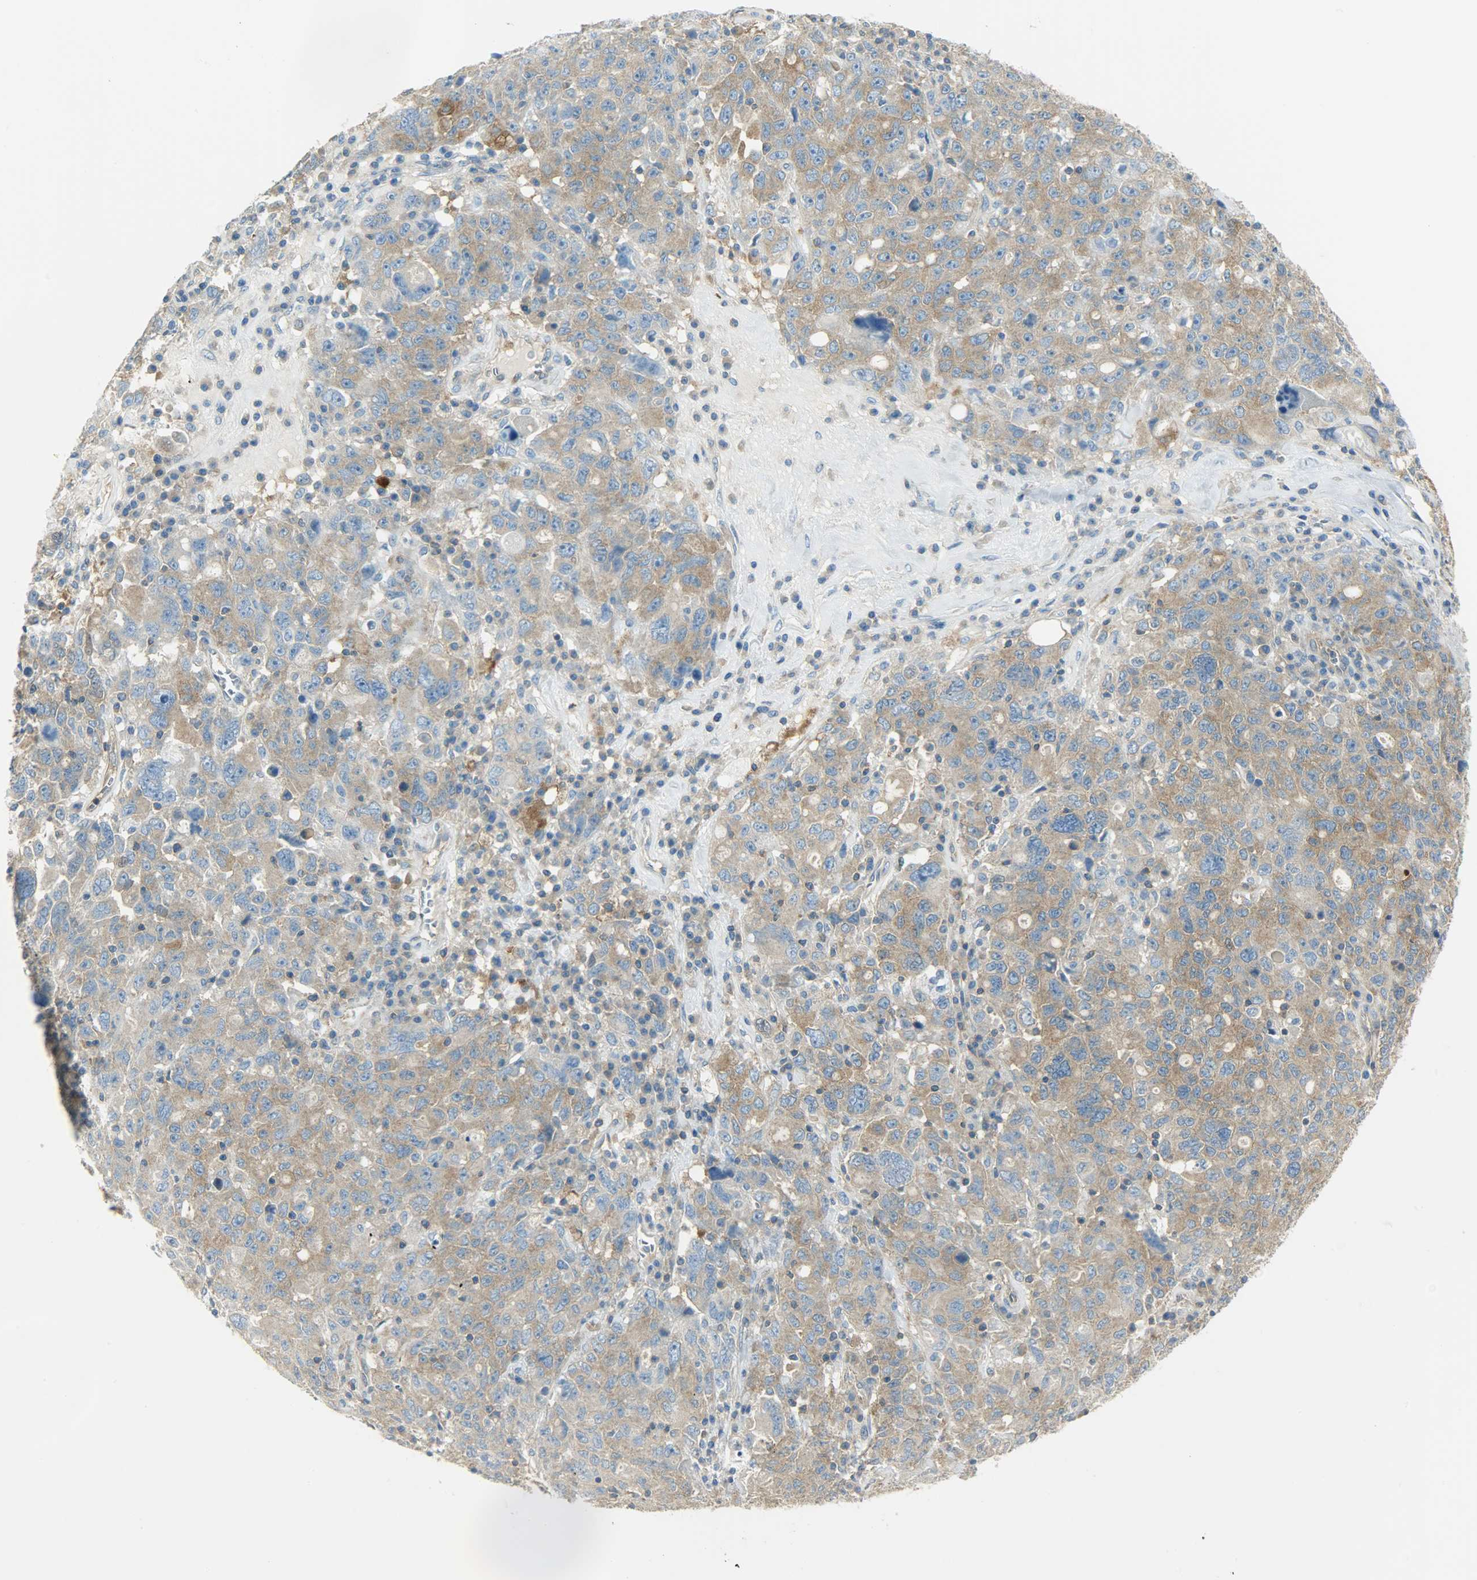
{"staining": {"intensity": "weak", "quantity": ">75%", "location": "cytoplasmic/membranous"}, "tissue": "ovarian cancer", "cell_type": "Tumor cells", "image_type": "cancer", "snomed": [{"axis": "morphology", "description": "Carcinoma, endometroid"}, {"axis": "topography", "description": "Ovary"}], "caption": "Immunohistochemistry of human ovarian cancer (endometroid carcinoma) exhibits low levels of weak cytoplasmic/membranous expression in about >75% of tumor cells.", "gene": "TSC22D2", "patient": {"sex": "female", "age": 62}}